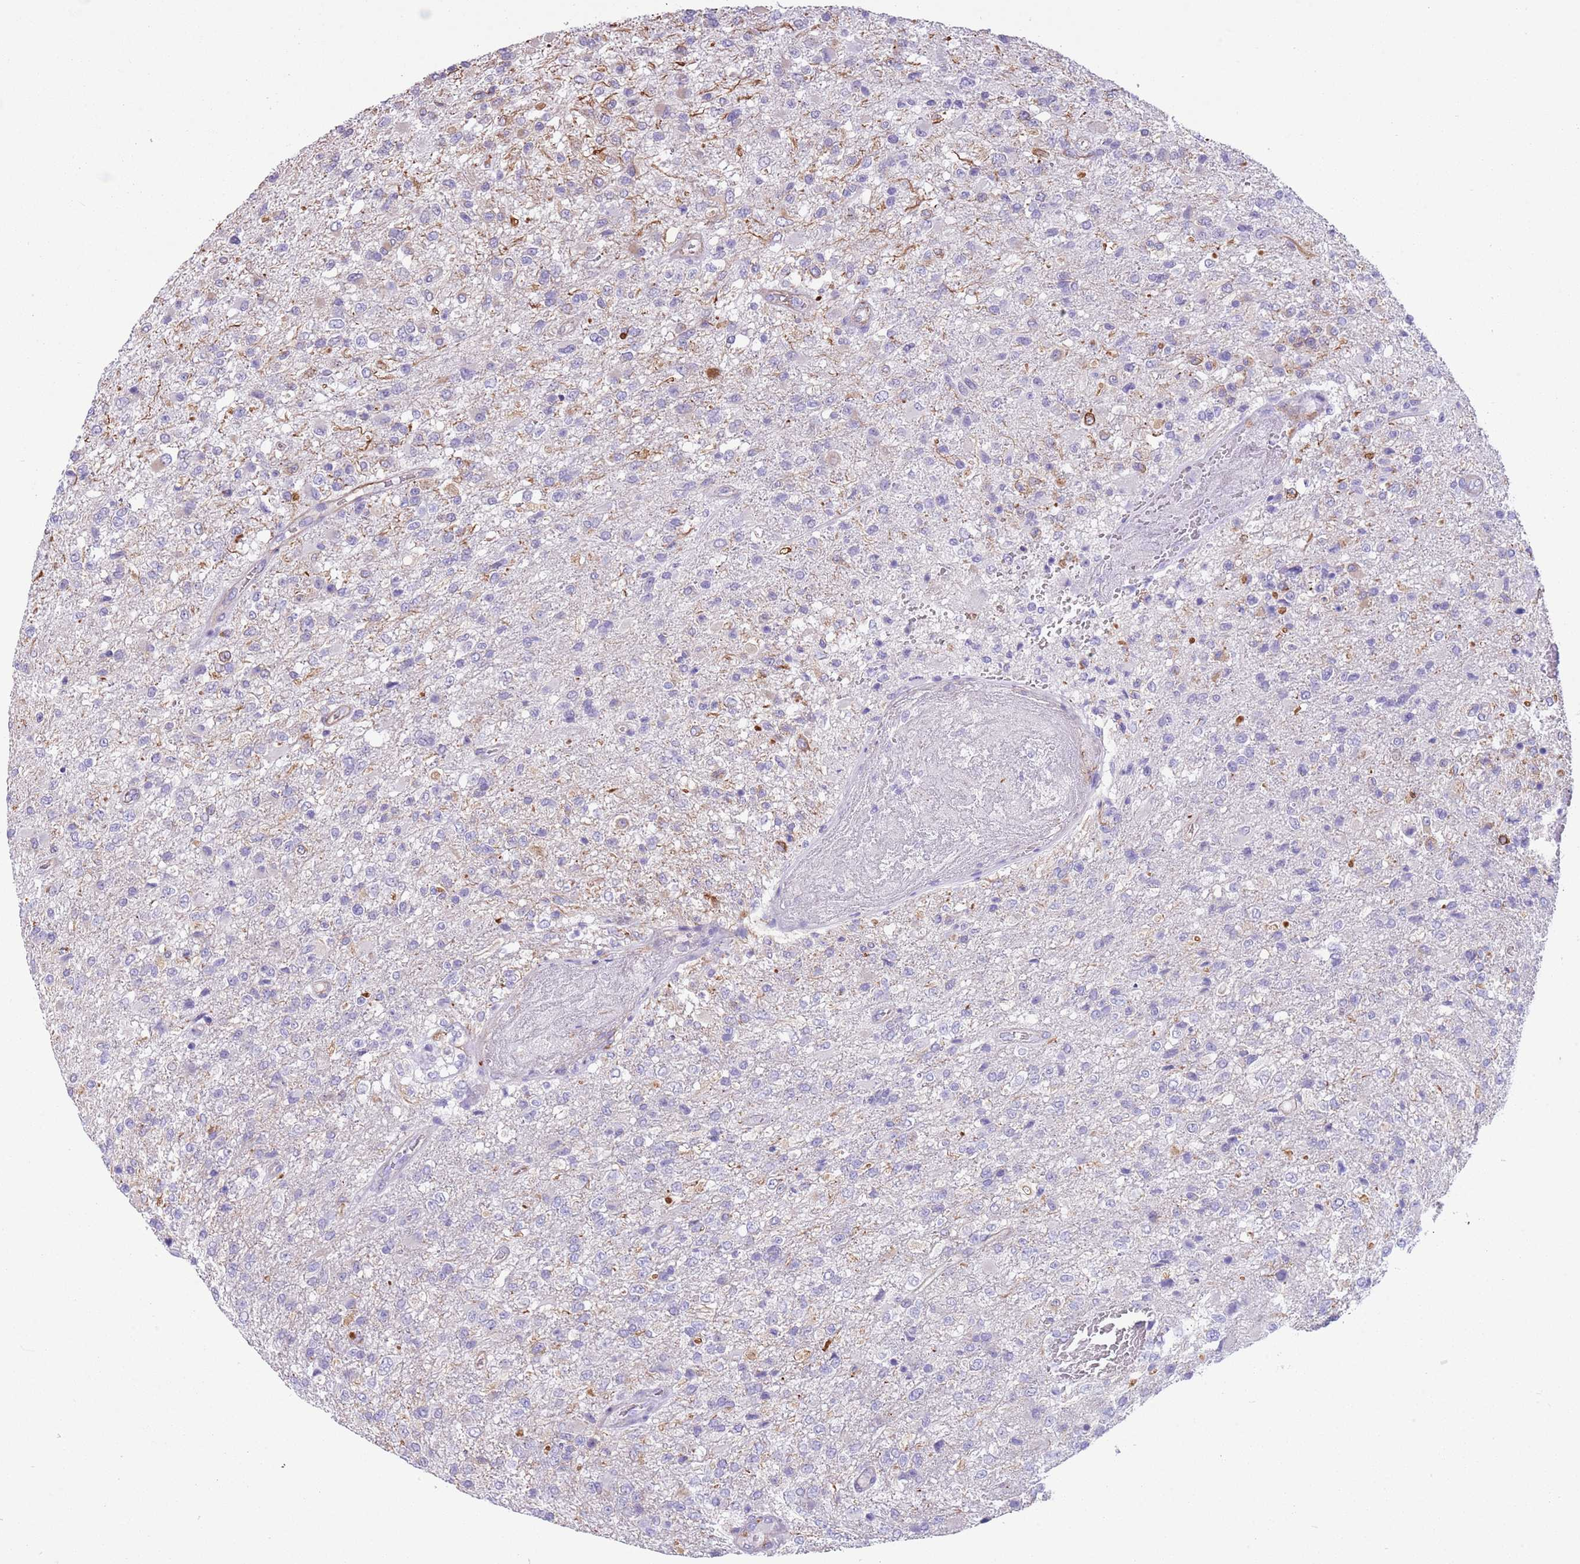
{"staining": {"intensity": "negative", "quantity": "none", "location": "none"}, "tissue": "glioma", "cell_type": "Tumor cells", "image_type": "cancer", "snomed": [{"axis": "morphology", "description": "Glioma, malignant, High grade"}, {"axis": "topography", "description": "Brain"}], "caption": "The image demonstrates no staining of tumor cells in glioma.", "gene": "TSGA13", "patient": {"sex": "female", "age": 74}}